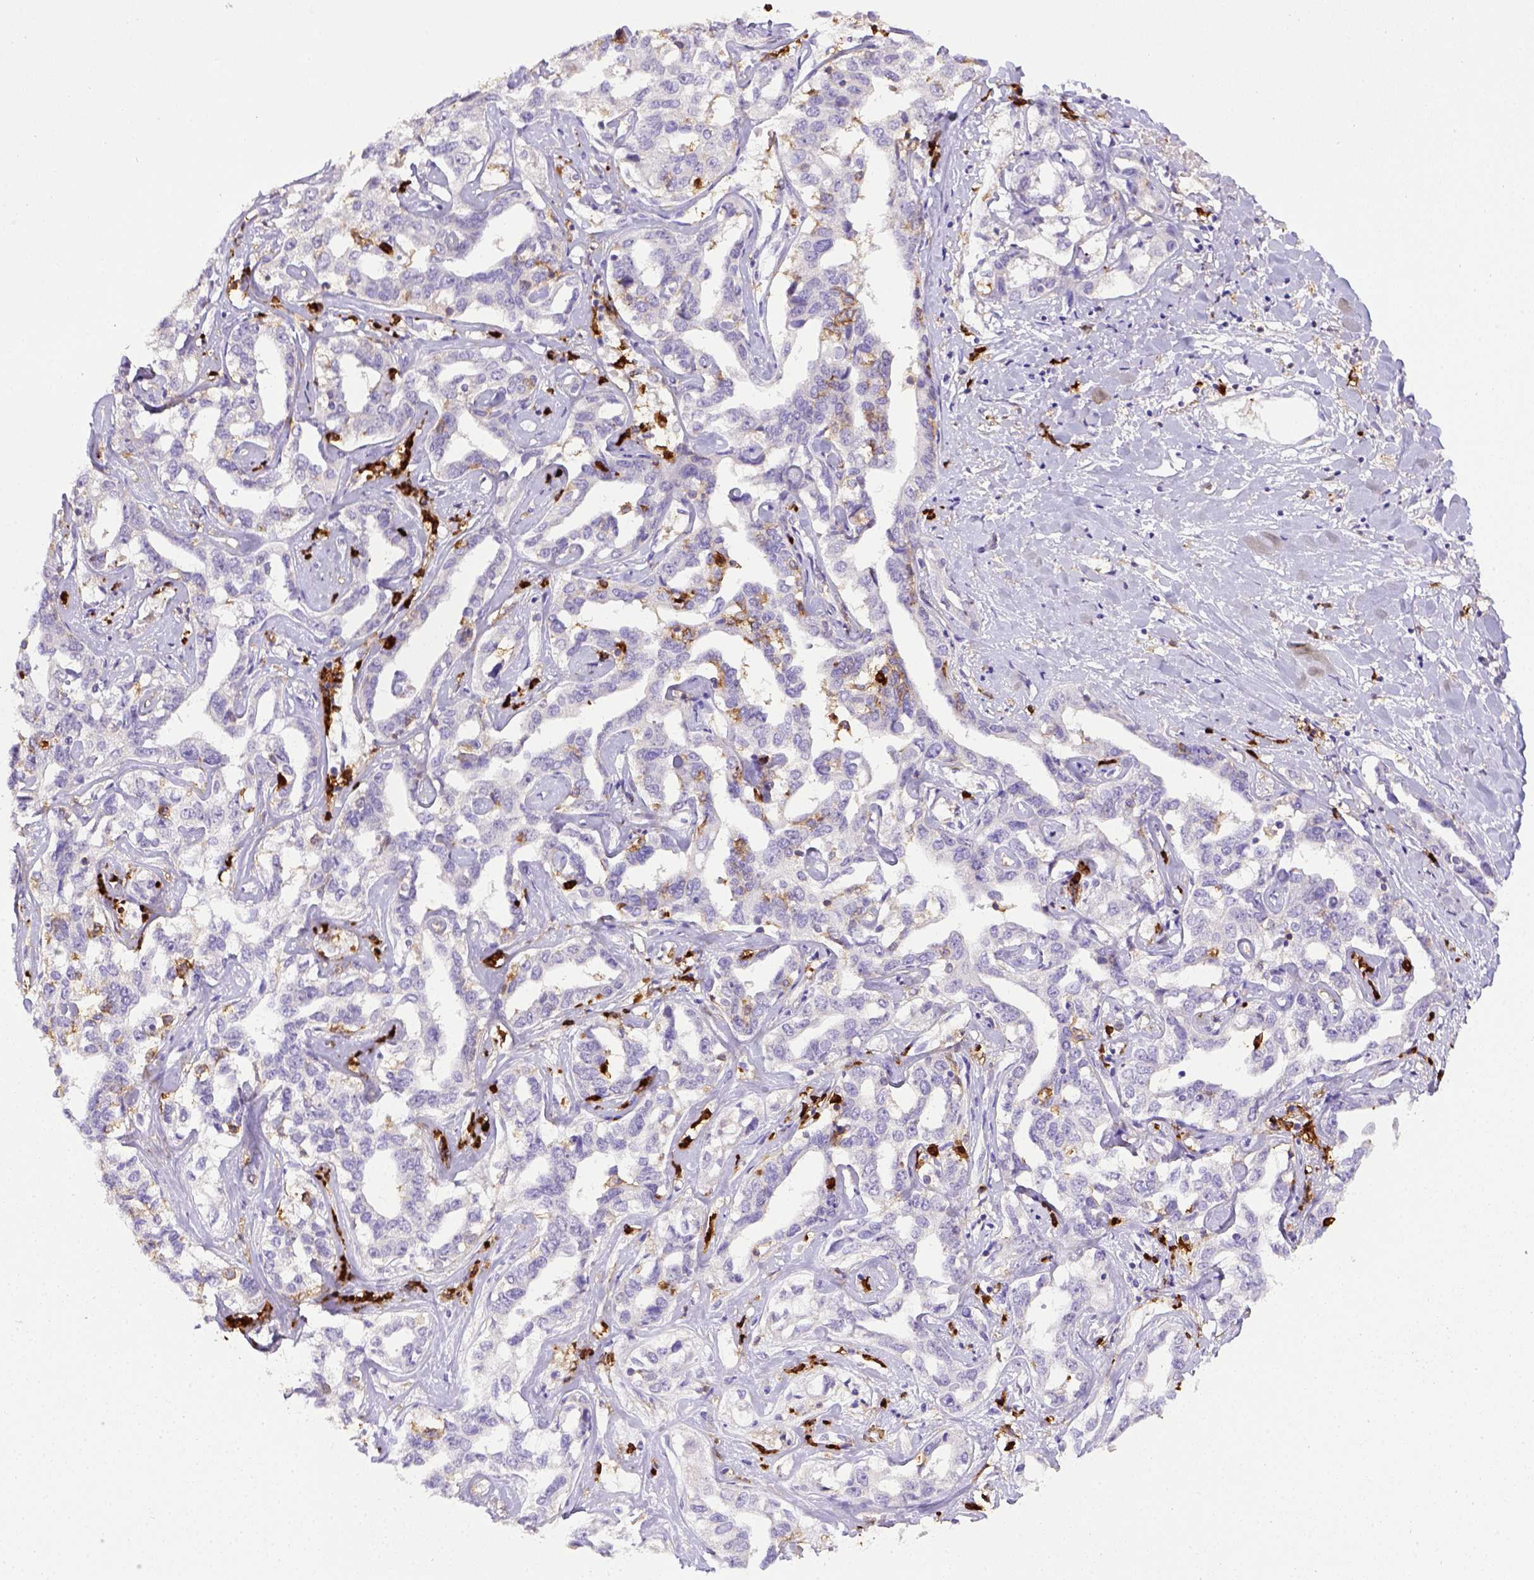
{"staining": {"intensity": "negative", "quantity": "none", "location": "none"}, "tissue": "liver cancer", "cell_type": "Tumor cells", "image_type": "cancer", "snomed": [{"axis": "morphology", "description": "Cholangiocarcinoma"}, {"axis": "topography", "description": "Liver"}], "caption": "This micrograph is of liver cancer stained with immunohistochemistry (IHC) to label a protein in brown with the nuclei are counter-stained blue. There is no expression in tumor cells. (Stains: DAB immunohistochemistry with hematoxylin counter stain, Microscopy: brightfield microscopy at high magnification).", "gene": "ITGAM", "patient": {"sex": "male", "age": 59}}